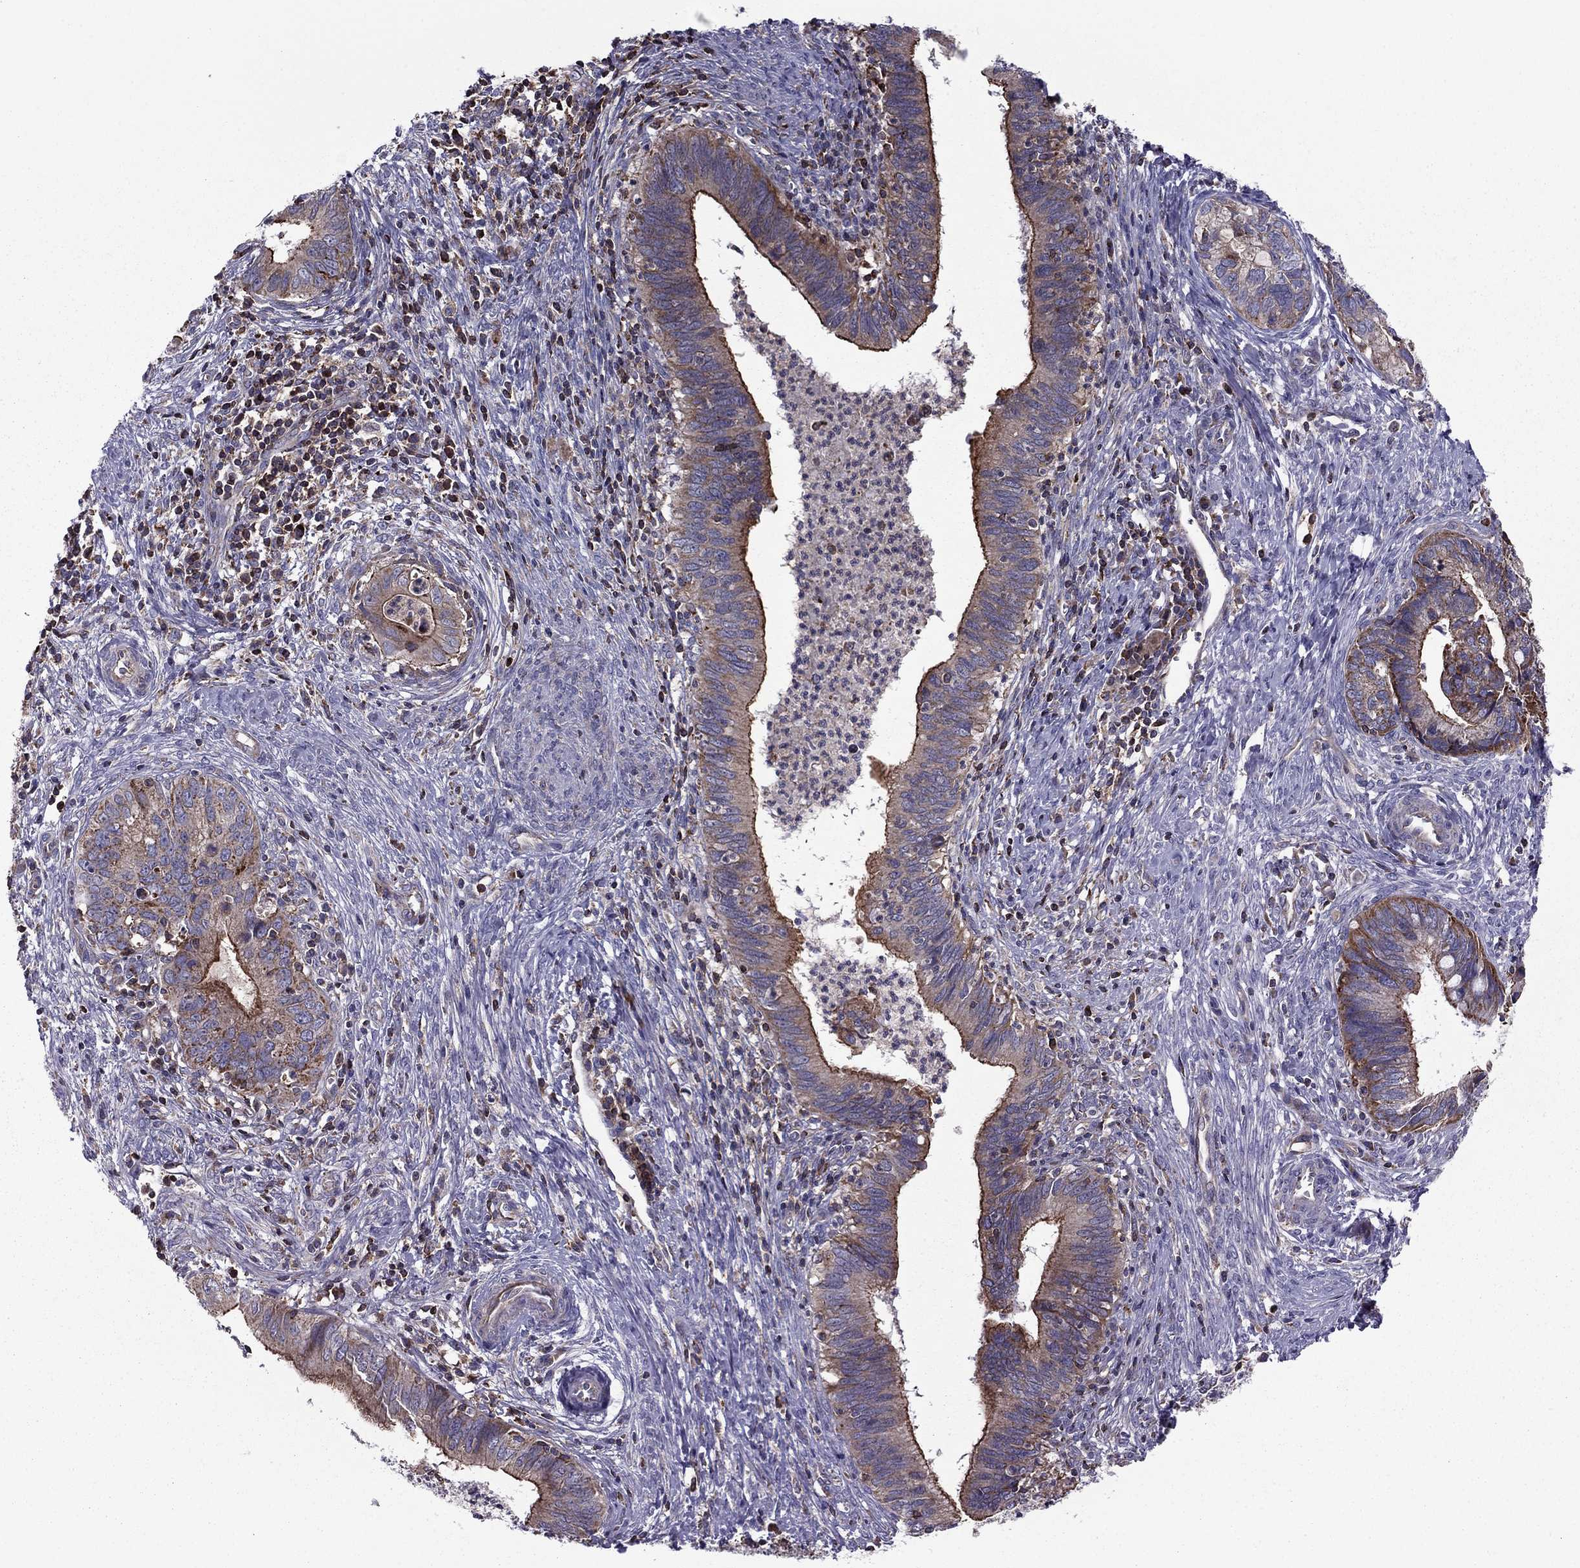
{"staining": {"intensity": "strong", "quantity": "25%-75%", "location": "cytoplasmic/membranous"}, "tissue": "cervical cancer", "cell_type": "Tumor cells", "image_type": "cancer", "snomed": [{"axis": "morphology", "description": "Adenocarcinoma, NOS"}, {"axis": "topography", "description": "Cervix"}], "caption": "The image demonstrates a brown stain indicating the presence of a protein in the cytoplasmic/membranous of tumor cells in cervical adenocarcinoma.", "gene": "ALG6", "patient": {"sex": "female", "age": 42}}